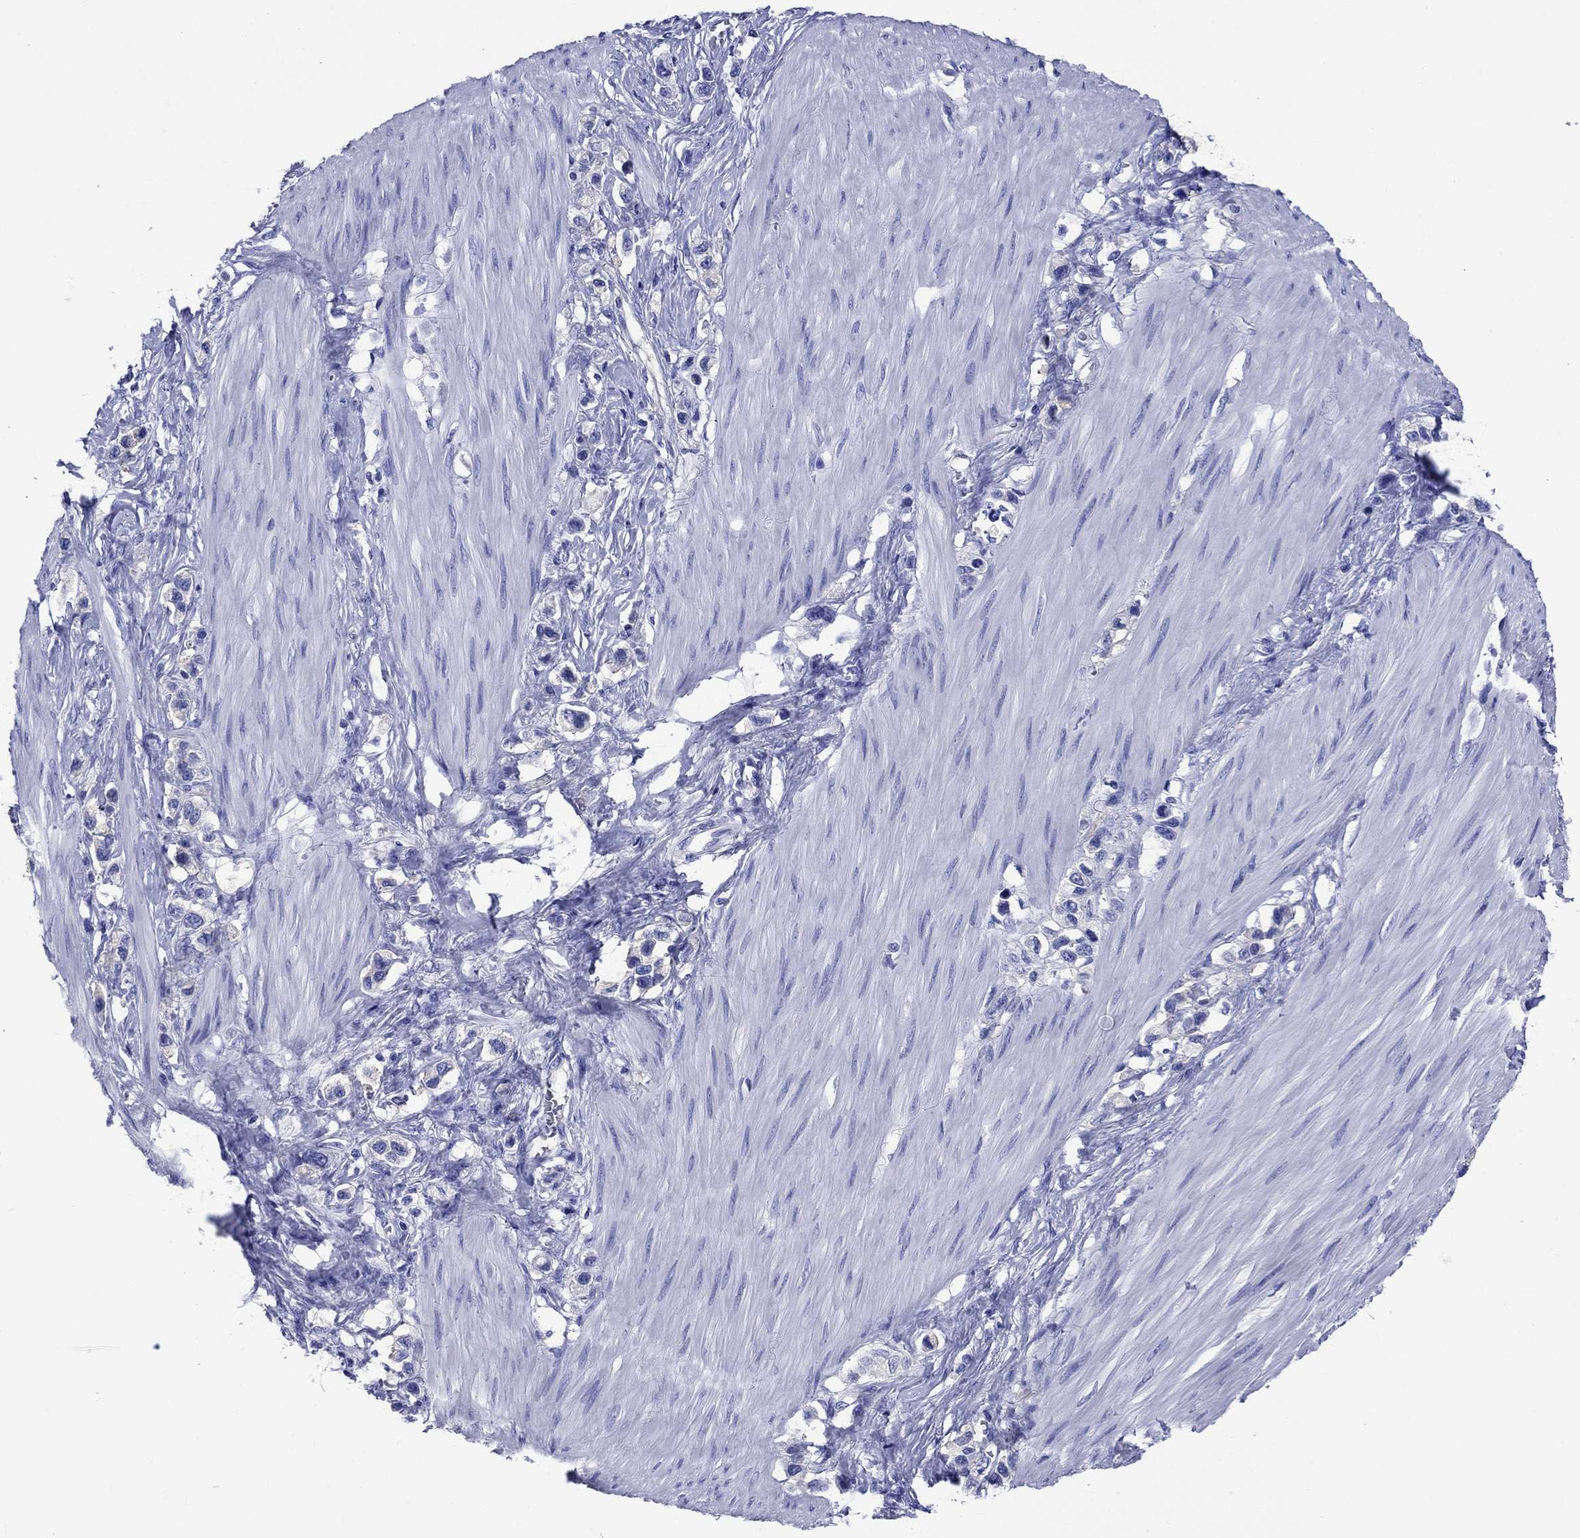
{"staining": {"intensity": "negative", "quantity": "none", "location": "none"}, "tissue": "stomach cancer", "cell_type": "Tumor cells", "image_type": "cancer", "snomed": [{"axis": "morphology", "description": "Normal tissue, NOS"}, {"axis": "morphology", "description": "Adenocarcinoma, NOS"}, {"axis": "morphology", "description": "Adenocarcinoma, High grade"}, {"axis": "topography", "description": "Stomach, upper"}, {"axis": "topography", "description": "Stomach"}], "caption": "Stomach cancer (adenocarcinoma (high-grade)) stained for a protein using IHC demonstrates no staining tumor cells.", "gene": "SLC1A2", "patient": {"sex": "female", "age": 65}}